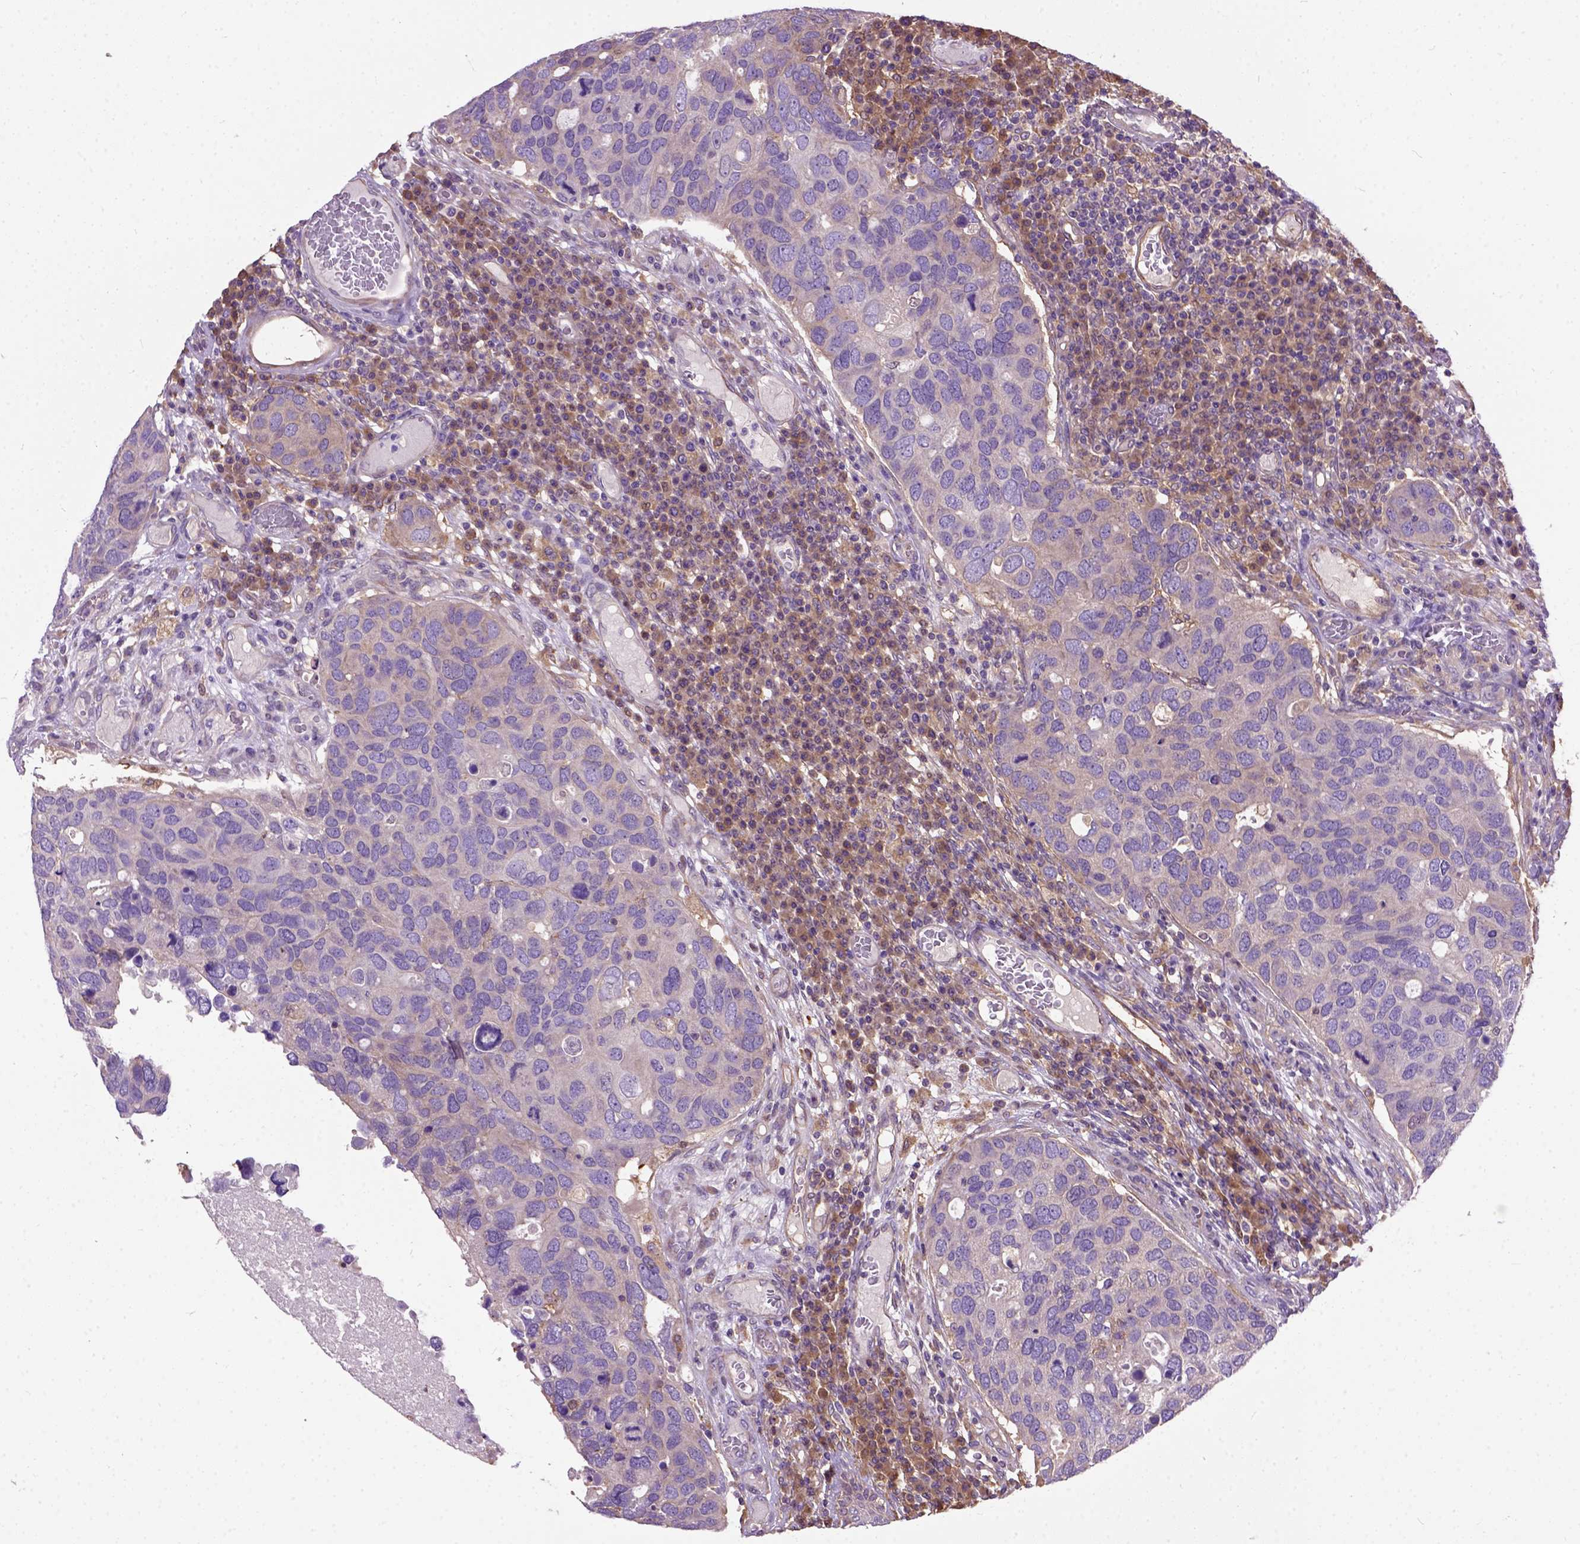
{"staining": {"intensity": "negative", "quantity": "none", "location": "none"}, "tissue": "breast cancer", "cell_type": "Tumor cells", "image_type": "cancer", "snomed": [{"axis": "morphology", "description": "Duct carcinoma"}, {"axis": "topography", "description": "Breast"}], "caption": "IHC histopathology image of human breast cancer (invasive ductal carcinoma) stained for a protein (brown), which shows no expression in tumor cells.", "gene": "SEMA4F", "patient": {"sex": "female", "age": 83}}